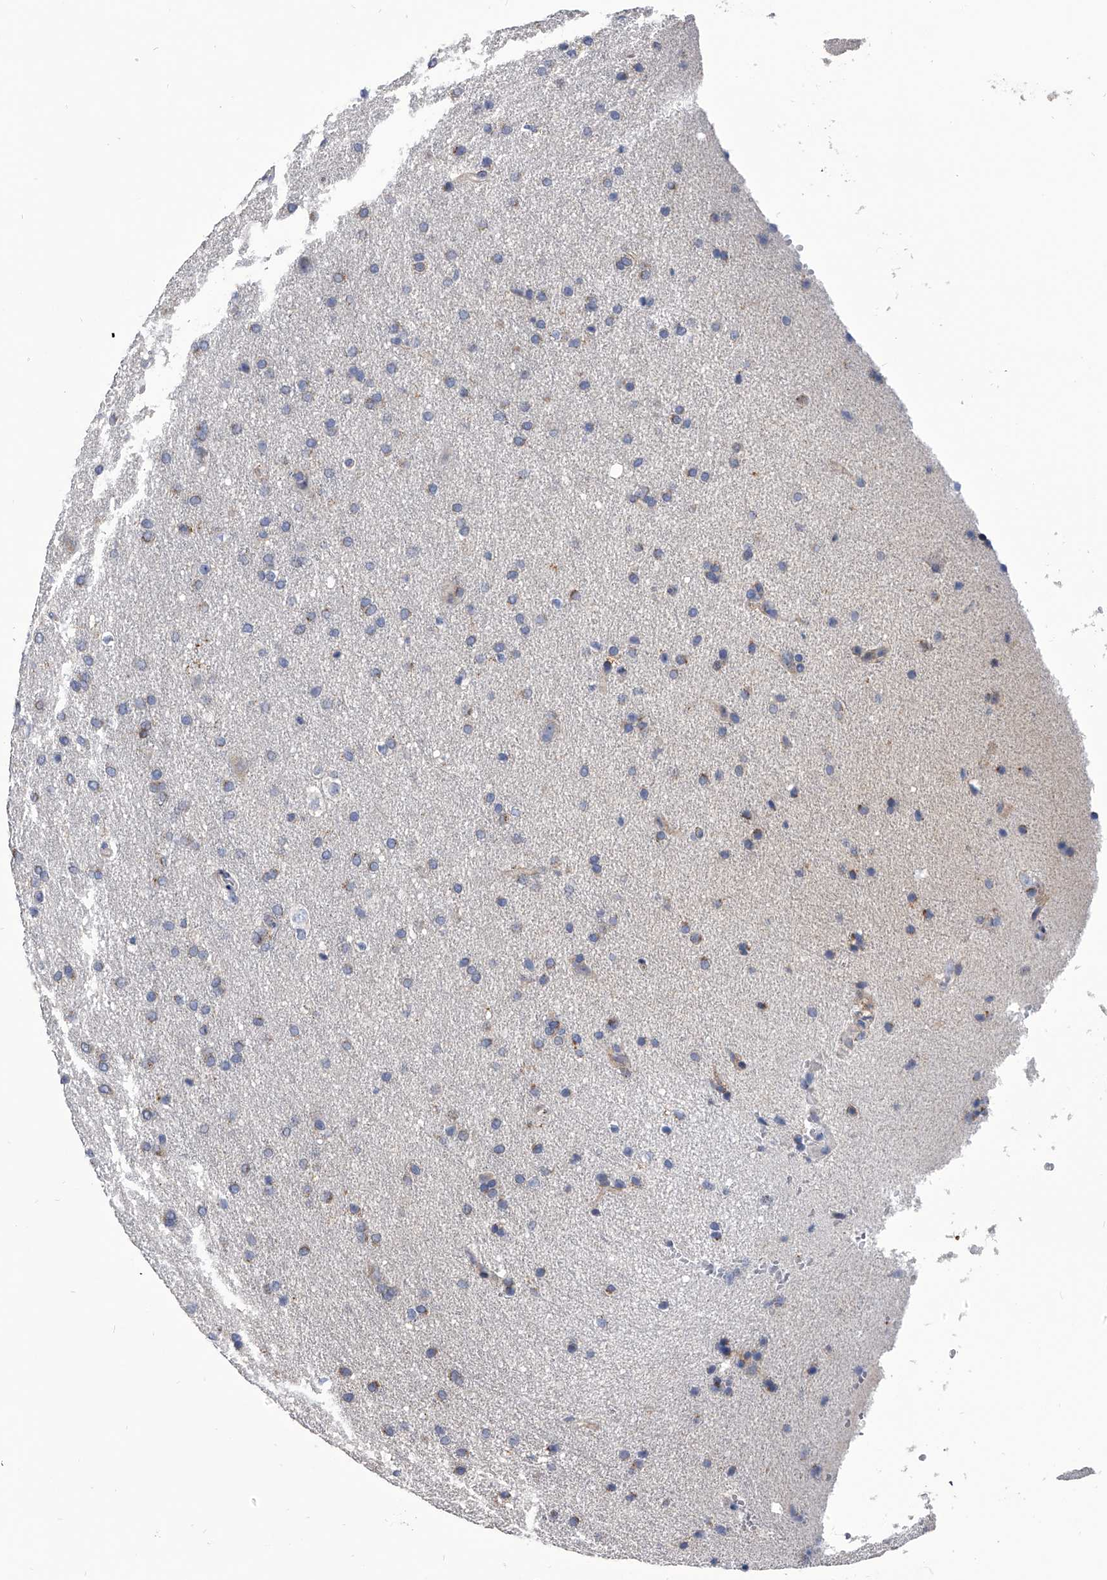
{"staining": {"intensity": "weak", "quantity": ">75%", "location": "cytoplasmic/membranous"}, "tissue": "glioma", "cell_type": "Tumor cells", "image_type": "cancer", "snomed": [{"axis": "morphology", "description": "Glioma, malignant, Low grade"}, {"axis": "topography", "description": "Brain"}], "caption": "Immunohistochemistry image of malignant glioma (low-grade) stained for a protein (brown), which exhibits low levels of weak cytoplasmic/membranous expression in about >75% of tumor cells.", "gene": "SPP1", "patient": {"sex": "female", "age": 37}}